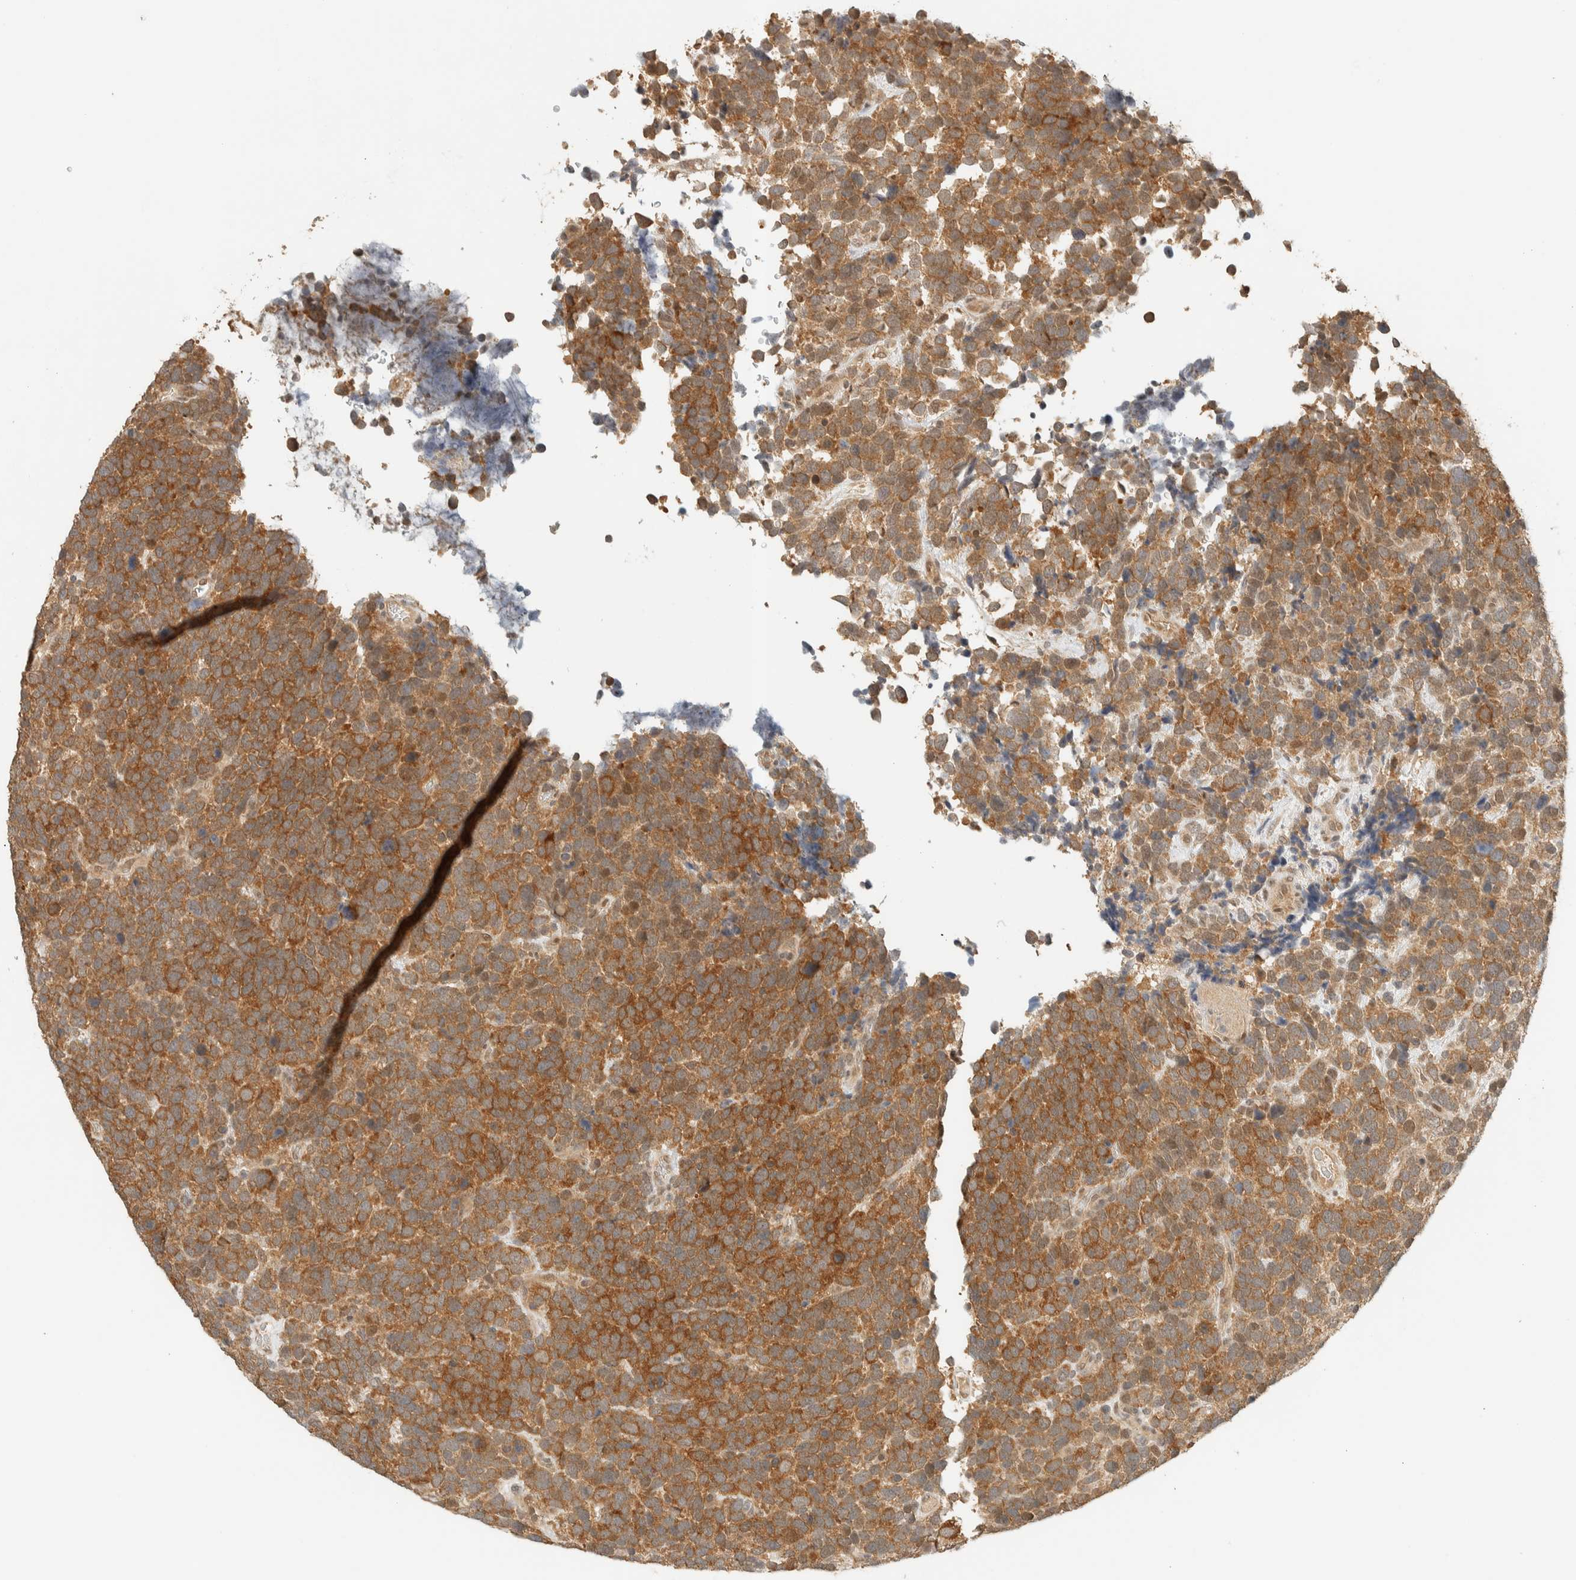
{"staining": {"intensity": "moderate", "quantity": ">75%", "location": "cytoplasmic/membranous"}, "tissue": "urothelial cancer", "cell_type": "Tumor cells", "image_type": "cancer", "snomed": [{"axis": "morphology", "description": "Urothelial carcinoma, High grade"}, {"axis": "topography", "description": "Urinary bladder"}], "caption": "Immunohistochemistry (DAB) staining of high-grade urothelial carcinoma displays moderate cytoplasmic/membranous protein staining in approximately >75% of tumor cells.", "gene": "KIFAP3", "patient": {"sex": "female", "age": 82}}